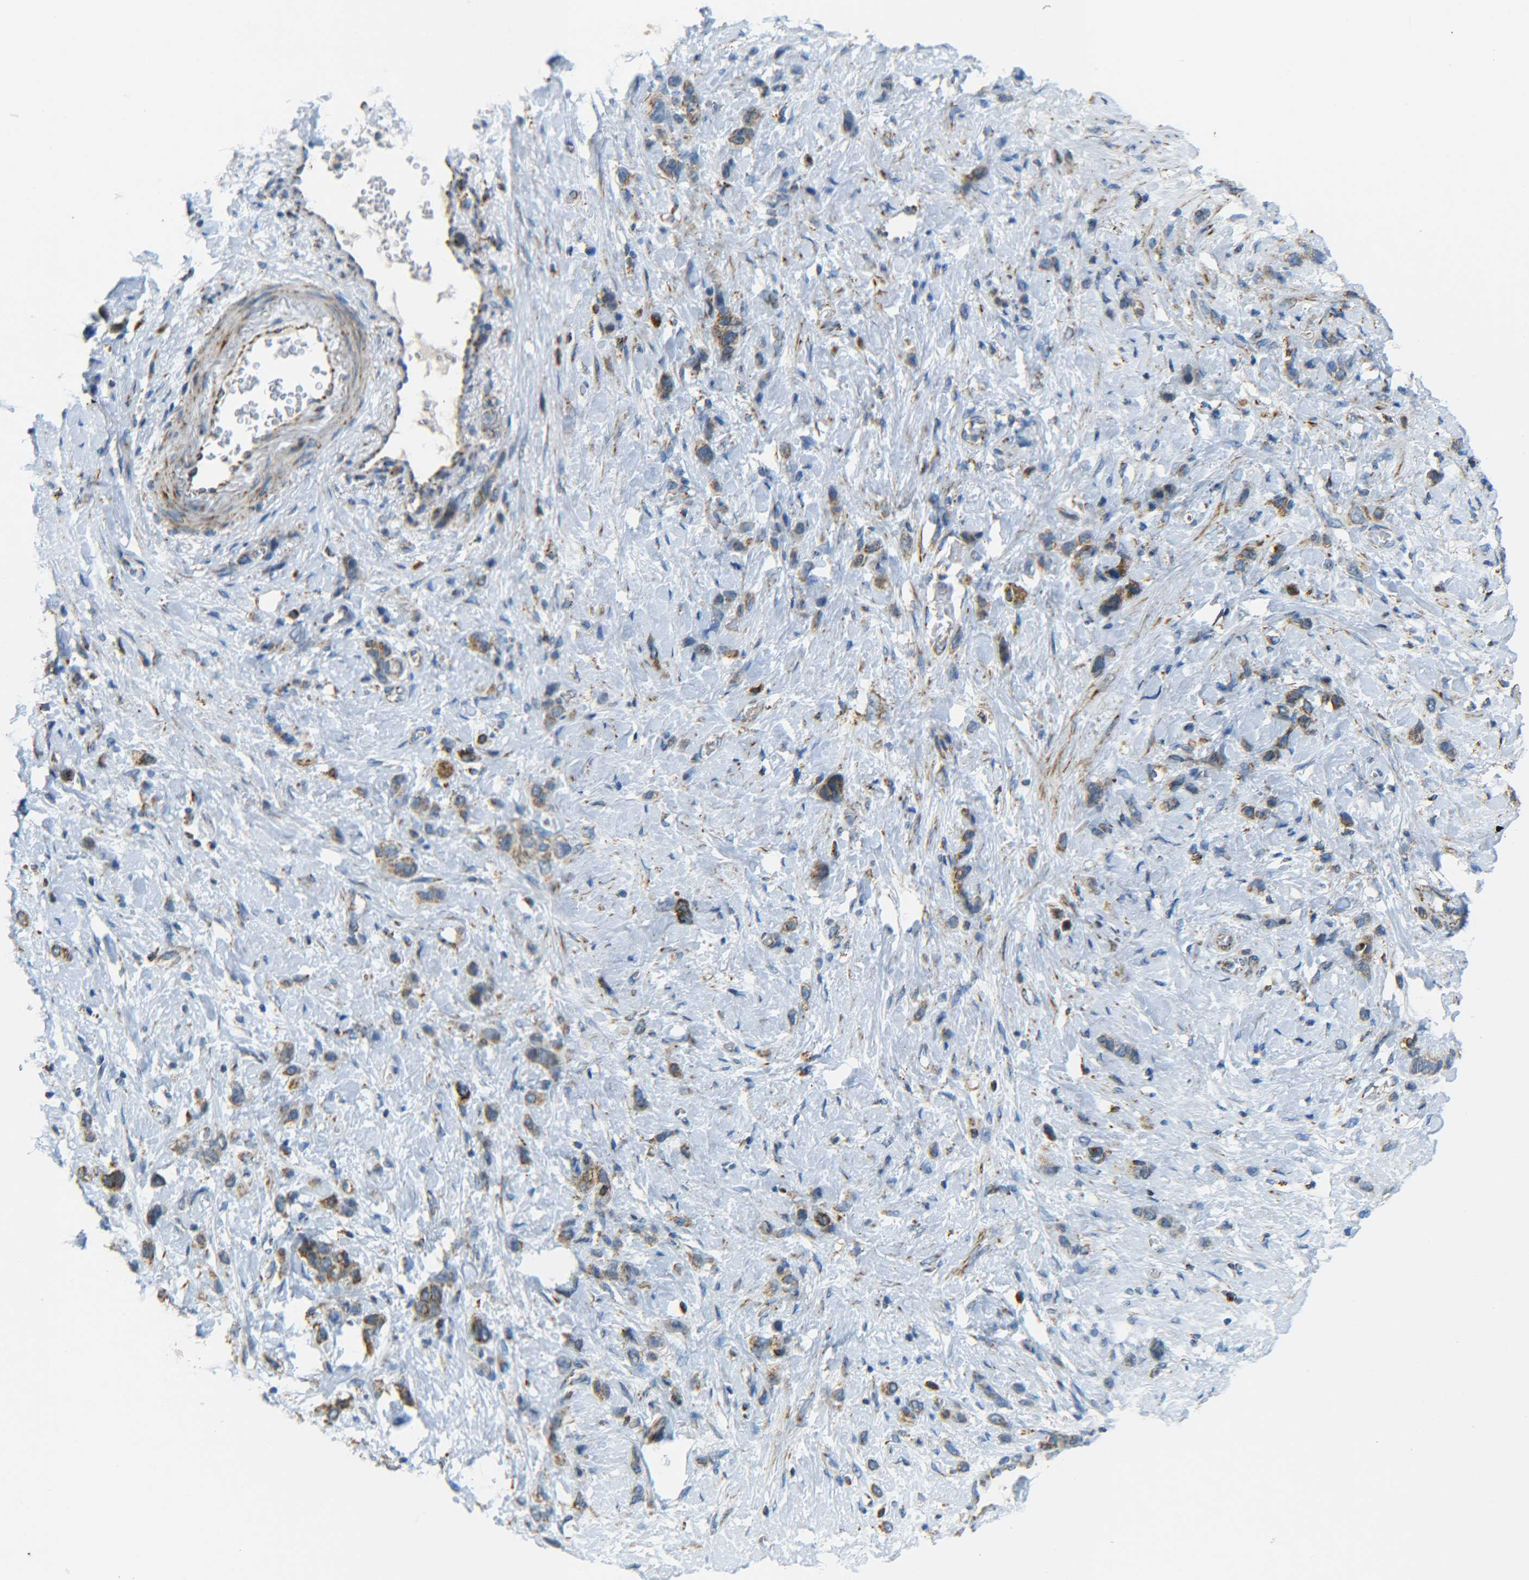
{"staining": {"intensity": "moderate", "quantity": ">75%", "location": "cytoplasmic/membranous"}, "tissue": "stomach cancer", "cell_type": "Tumor cells", "image_type": "cancer", "snomed": [{"axis": "morphology", "description": "Adenocarcinoma, NOS"}, {"axis": "morphology", "description": "Adenocarcinoma, High grade"}, {"axis": "topography", "description": "Stomach, upper"}, {"axis": "topography", "description": "Stomach, lower"}], "caption": "The micrograph exhibits staining of stomach cancer, revealing moderate cytoplasmic/membranous protein staining (brown color) within tumor cells. (Brightfield microscopy of DAB IHC at high magnification).", "gene": "CYB5R1", "patient": {"sex": "female", "age": 65}}